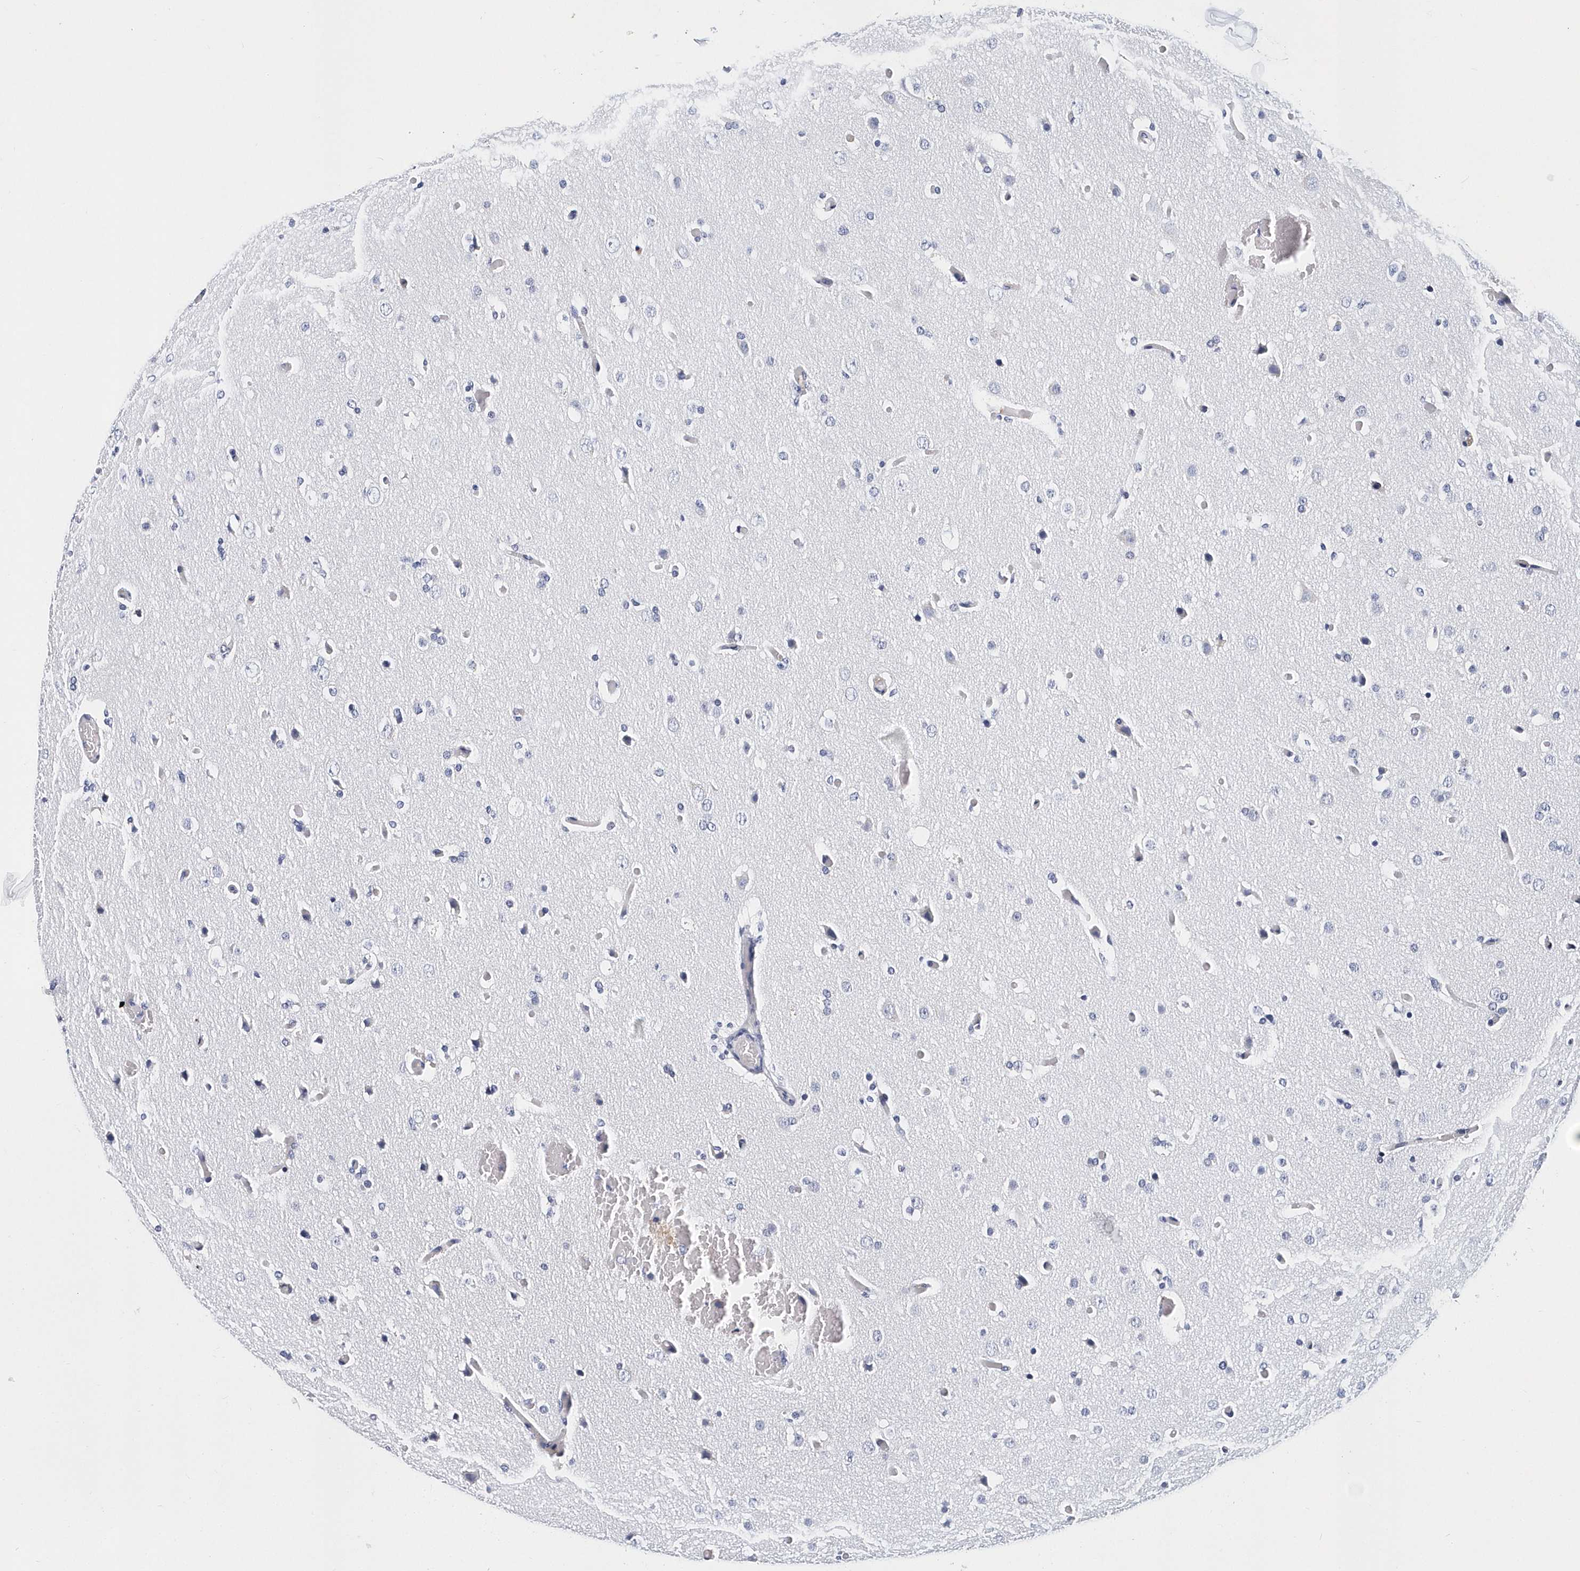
{"staining": {"intensity": "negative", "quantity": "none", "location": "none"}, "tissue": "glioma", "cell_type": "Tumor cells", "image_type": "cancer", "snomed": [{"axis": "morphology", "description": "Glioma, malignant, High grade"}, {"axis": "topography", "description": "Cerebral cortex"}], "caption": "Immunohistochemistry (IHC) micrograph of neoplastic tissue: human glioma stained with DAB exhibits no significant protein positivity in tumor cells.", "gene": "ITGA2B", "patient": {"sex": "female", "age": 36}}